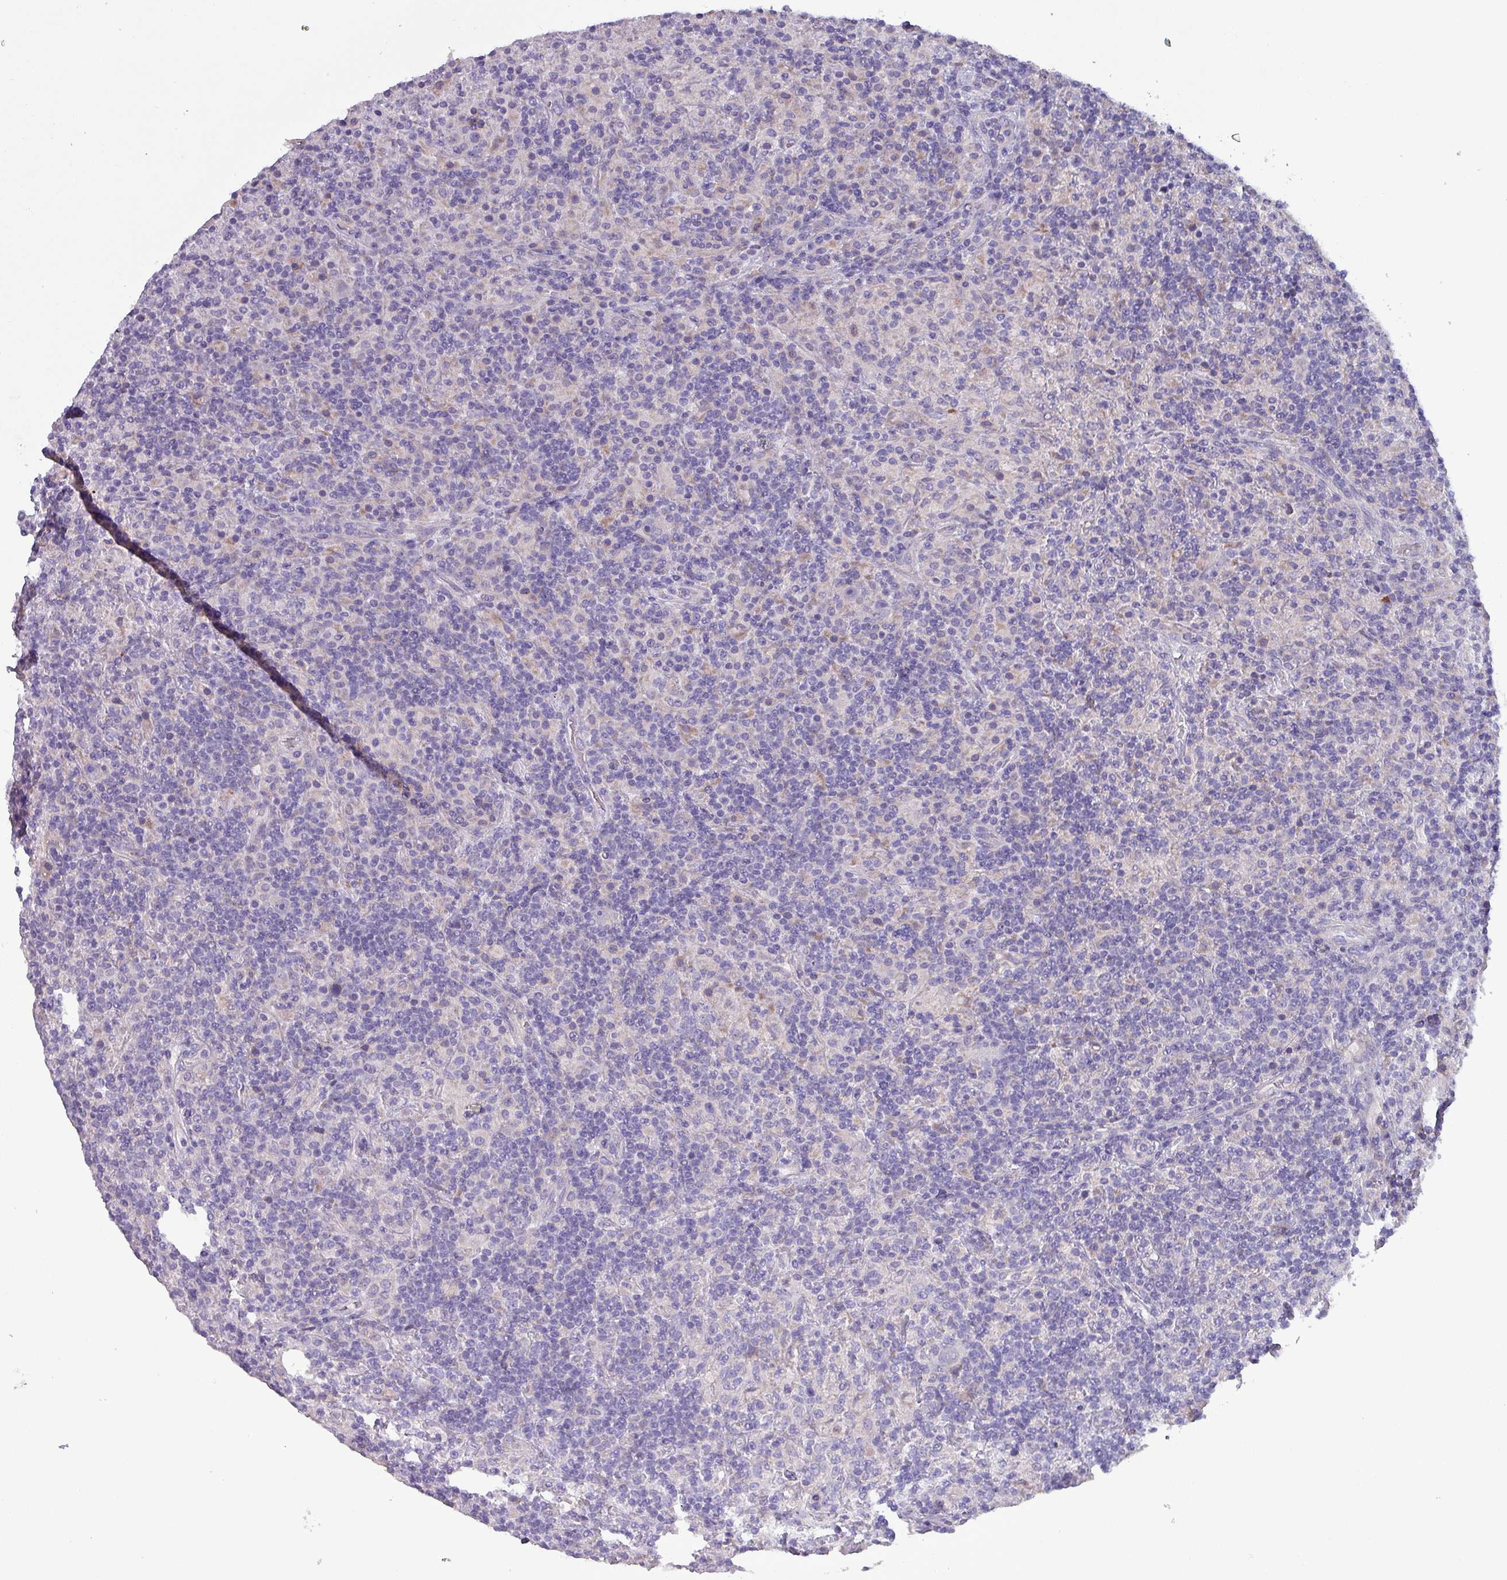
{"staining": {"intensity": "negative", "quantity": "none", "location": "none"}, "tissue": "lymphoma", "cell_type": "Tumor cells", "image_type": "cancer", "snomed": [{"axis": "morphology", "description": "Hodgkin's disease, NOS"}, {"axis": "topography", "description": "Lymph node"}], "caption": "Tumor cells are negative for brown protein staining in lymphoma. (Brightfield microscopy of DAB immunohistochemistry at high magnification).", "gene": "HSD3B7", "patient": {"sex": "male", "age": 70}}